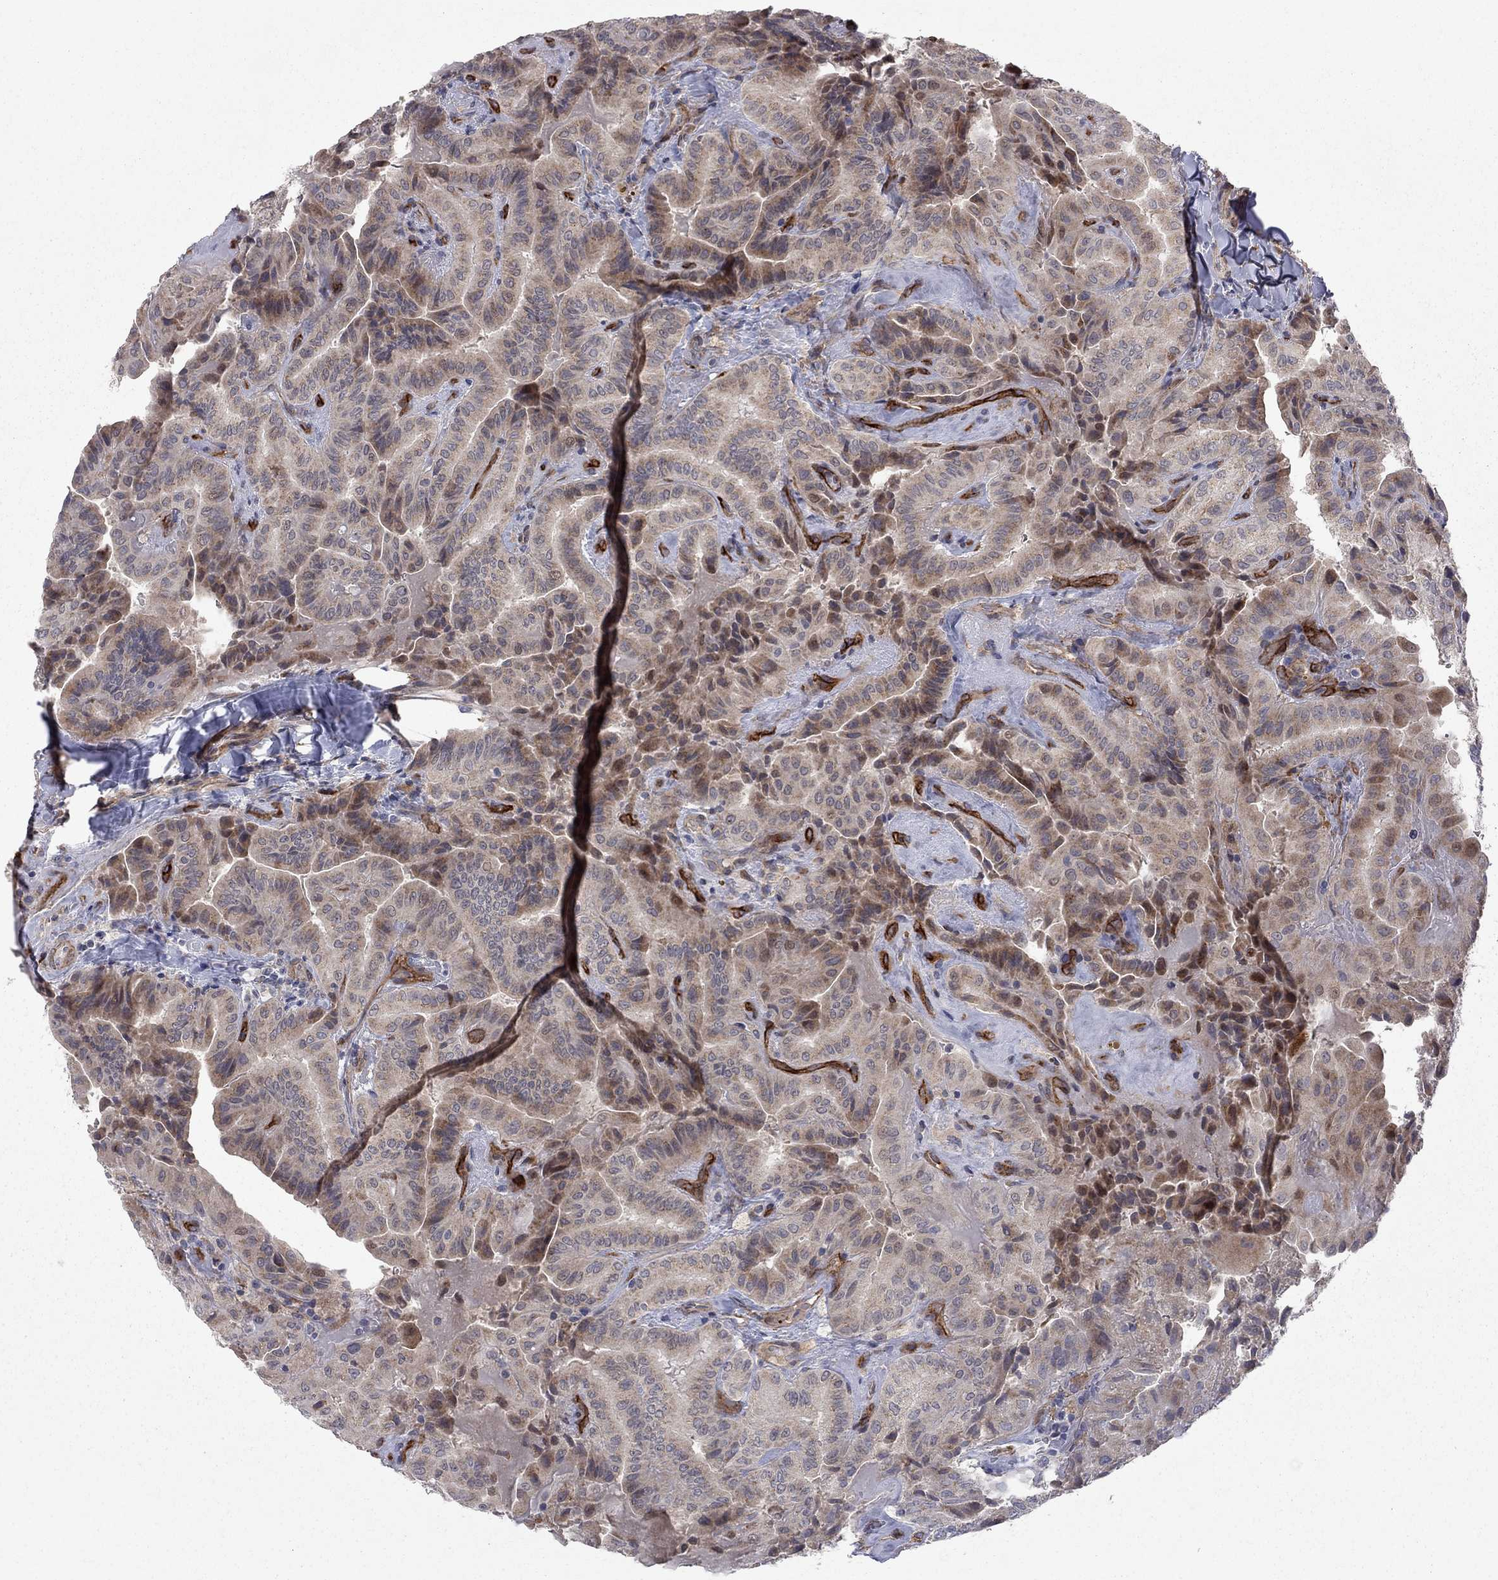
{"staining": {"intensity": "moderate", "quantity": "25%-75%", "location": "cytoplasmic/membranous"}, "tissue": "thyroid cancer", "cell_type": "Tumor cells", "image_type": "cancer", "snomed": [{"axis": "morphology", "description": "Papillary adenocarcinoma, NOS"}, {"axis": "topography", "description": "Thyroid gland"}], "caption": "This is a micrograph of immunohistochemistry (IHC) staining of papillary adenocarcinoma (thyroid), which shows moderate expression in the cytoplasmic/membranous of tumor cells.", "gene": "EXOC3L2", "patient": {"sex": "female", "age": 68}}